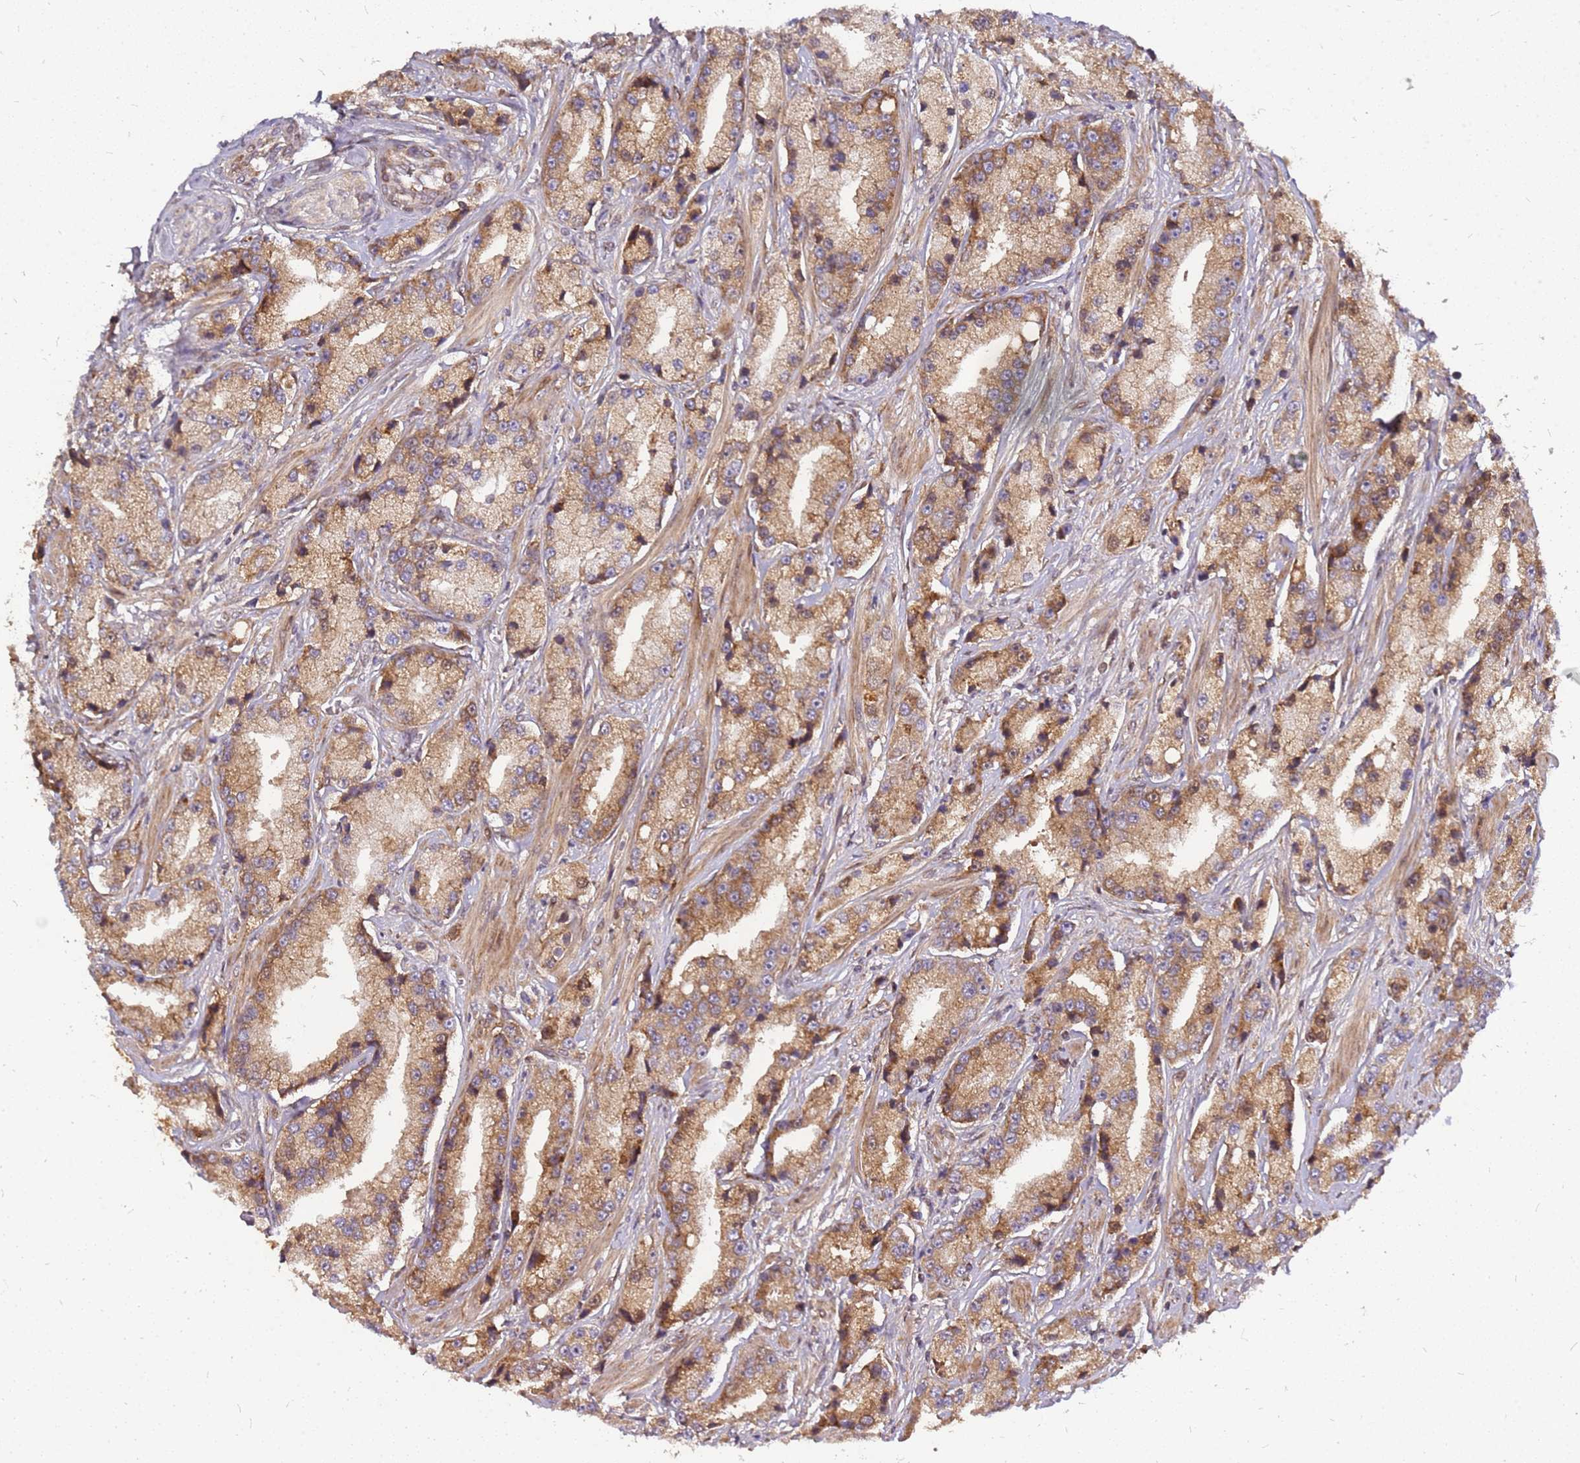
{"staining": {"intensity": "moderate", "quantity": ">75%", "location": "cytoplasmic/membranous"}, "tissue": "prostate cancer", "cell_type": "Tumor cells", "image_type": "cancer", "snomed": [{"axis": "morphology", "description": "Adenocarcinoma, High grade"}, {"axis": "topography", "description": "Prostate"}], "caption": "Immunohistochemistry of prostate high-grade adenocarcinoma demonstrates medium levels of moderate cytoplasmic/membranous positivity in about >75% of tumor cells. The staining is performed using DAB brown chromogen to label protein expression. The nuclei are counter-stained blue using hematoxylin.", "gene": "CCDC159", "patient": {"sex": "male", "age": 74}}